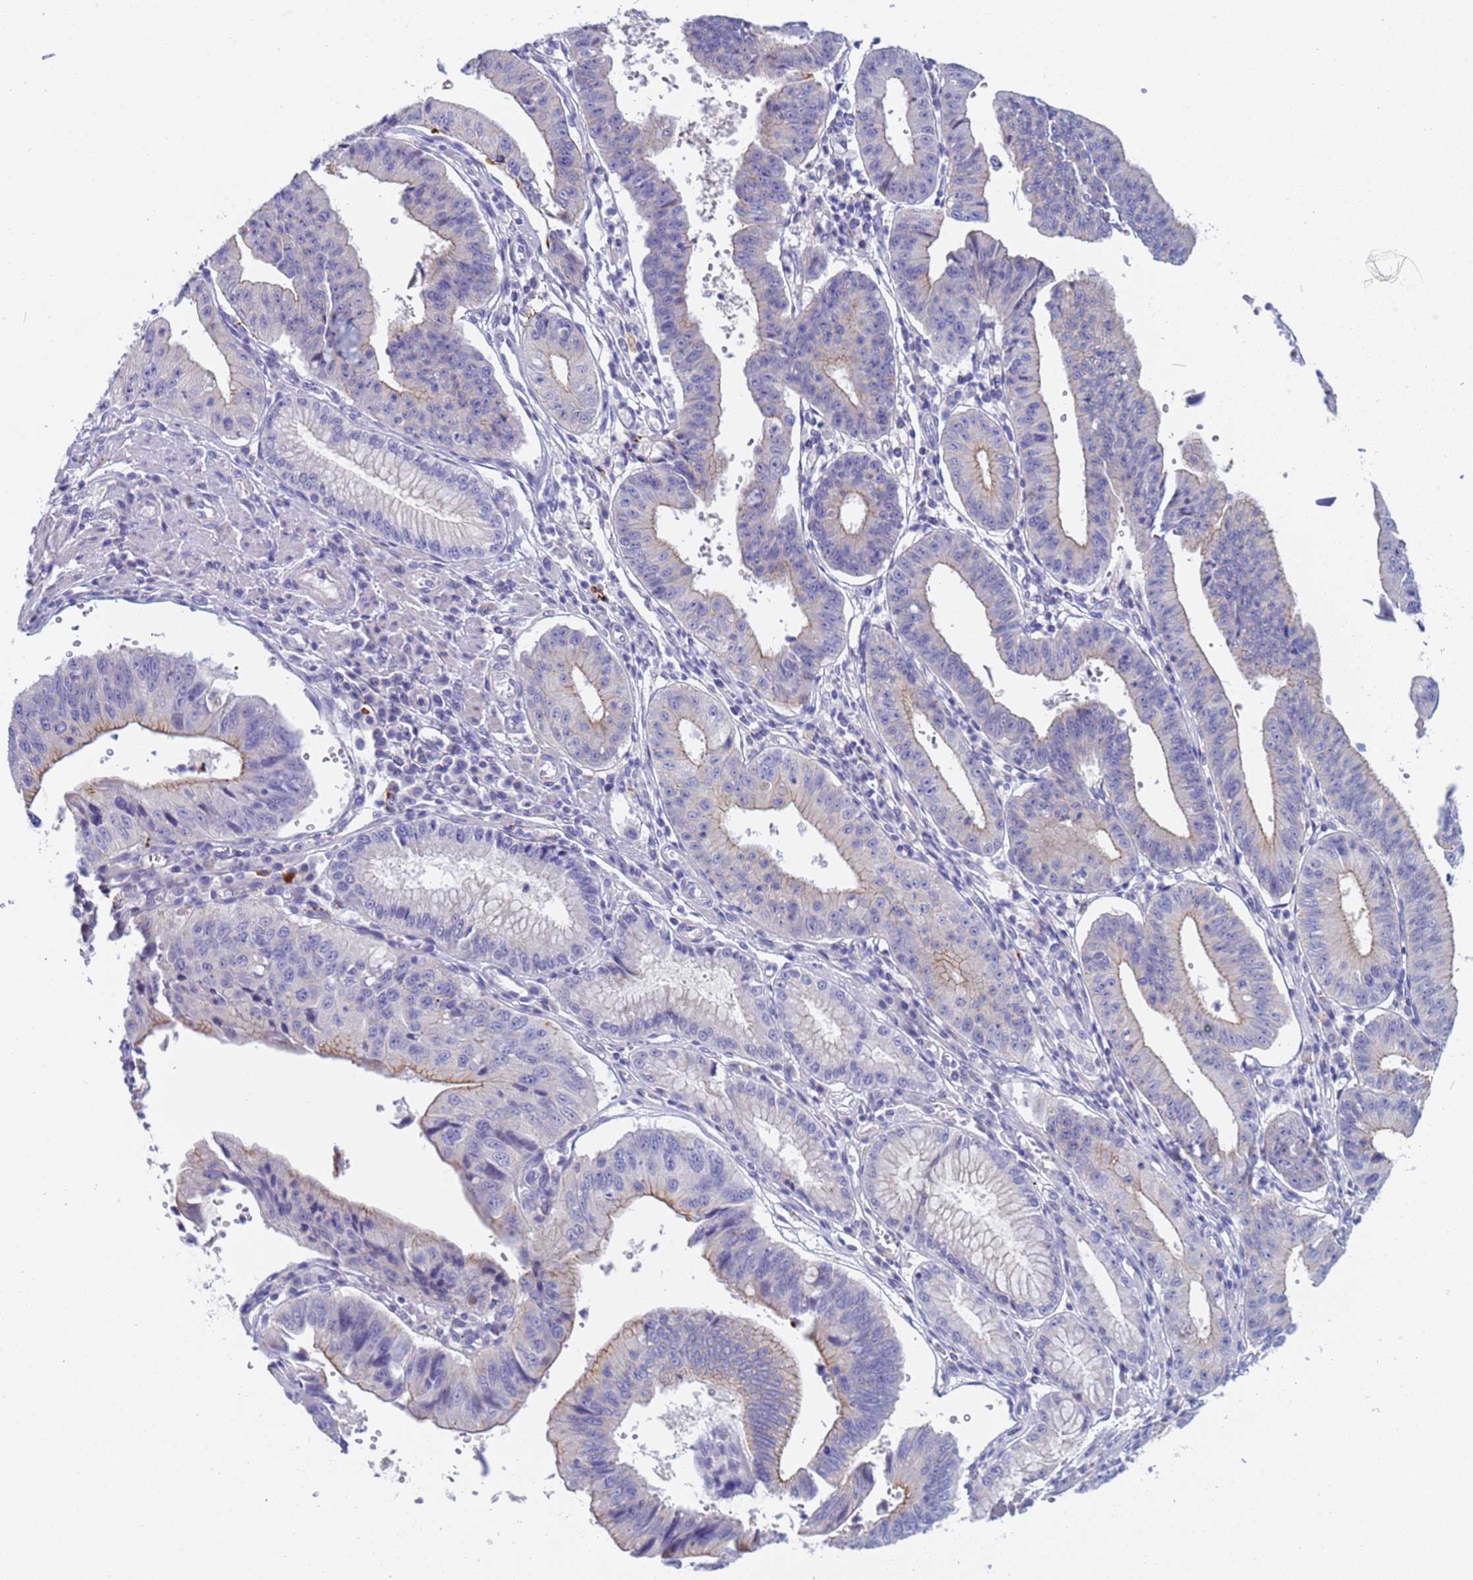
{"staining": {"intensity": "negative", "quantity": "none", "location": "none"}, "tissue": "stomach cancer", "cell_type": "Tumor cells", "image_type": "cancer", "snomed": [{"axis": "morphology", "description": "Adenocarcinoma, NOS"}, {"axis": "topography", "description": "Stomach"}], "caption": "An immunohistochemistry photomicrograph of stomach cancer (adenocarcinoma) is shown. There is no staining in tumor cells of stomach cancer (adenocarcinoma).", "gene": "C4orf46", "patient": {"sex": "male", "age": 59}}